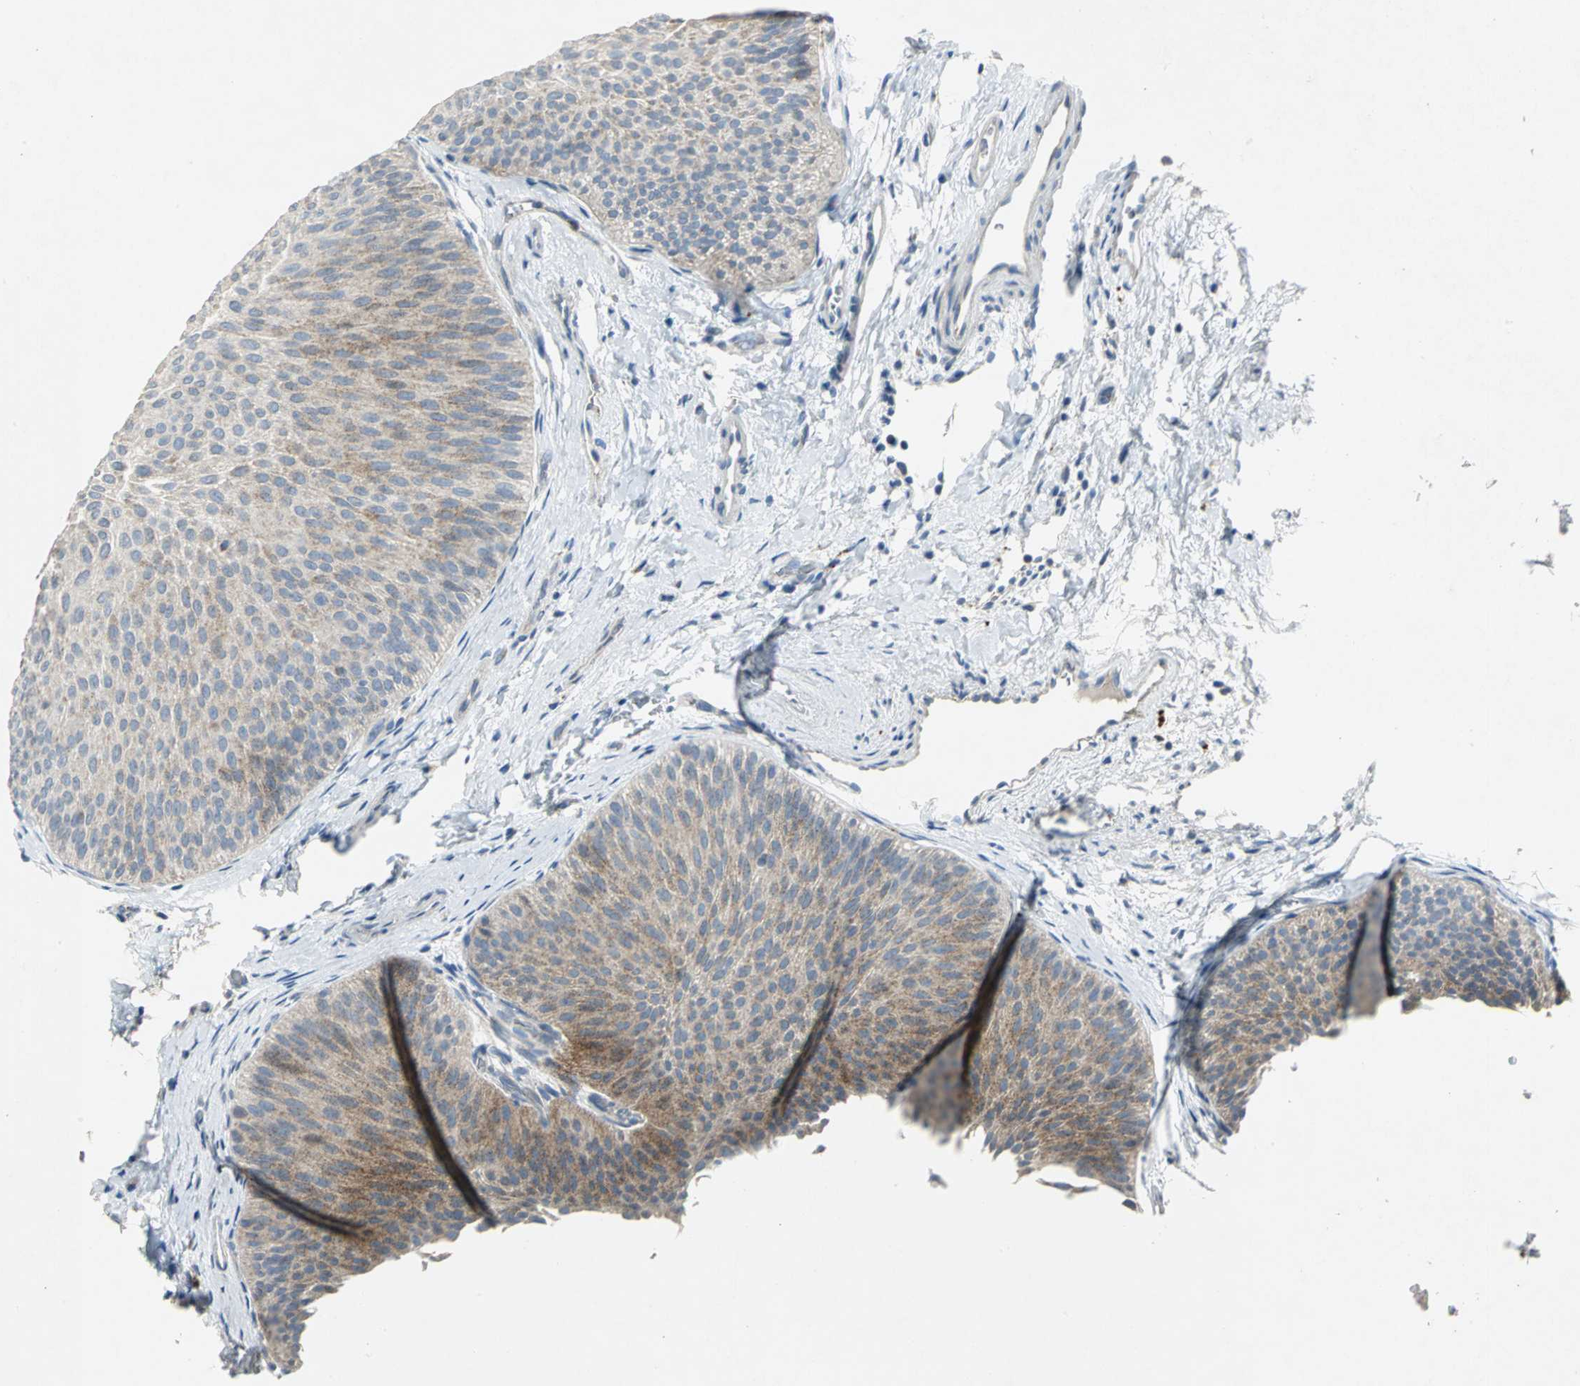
{"staining": {"intensity": "moderate", "quantity": ">75%", "location": "cytoplasmic/membranous"}, "tissue": "urothelial cancer", "cell_type": "Tumor cells", "image_type": "cancer", "snomed": [{"axis": "morphology", "description": "Urothelial carcinoma, Low grade"}, {"axis": "topography", "description": "Urinary bladder"}], "caption": "Protein expression analysis of low-grade urothelial carcinoma demonstrates moderate cytoplasmic/membranous positivity in approximately >75% of tumor cells.", "gene": "SPPL2B", "patient": {"sex": "female", "age": 60}}